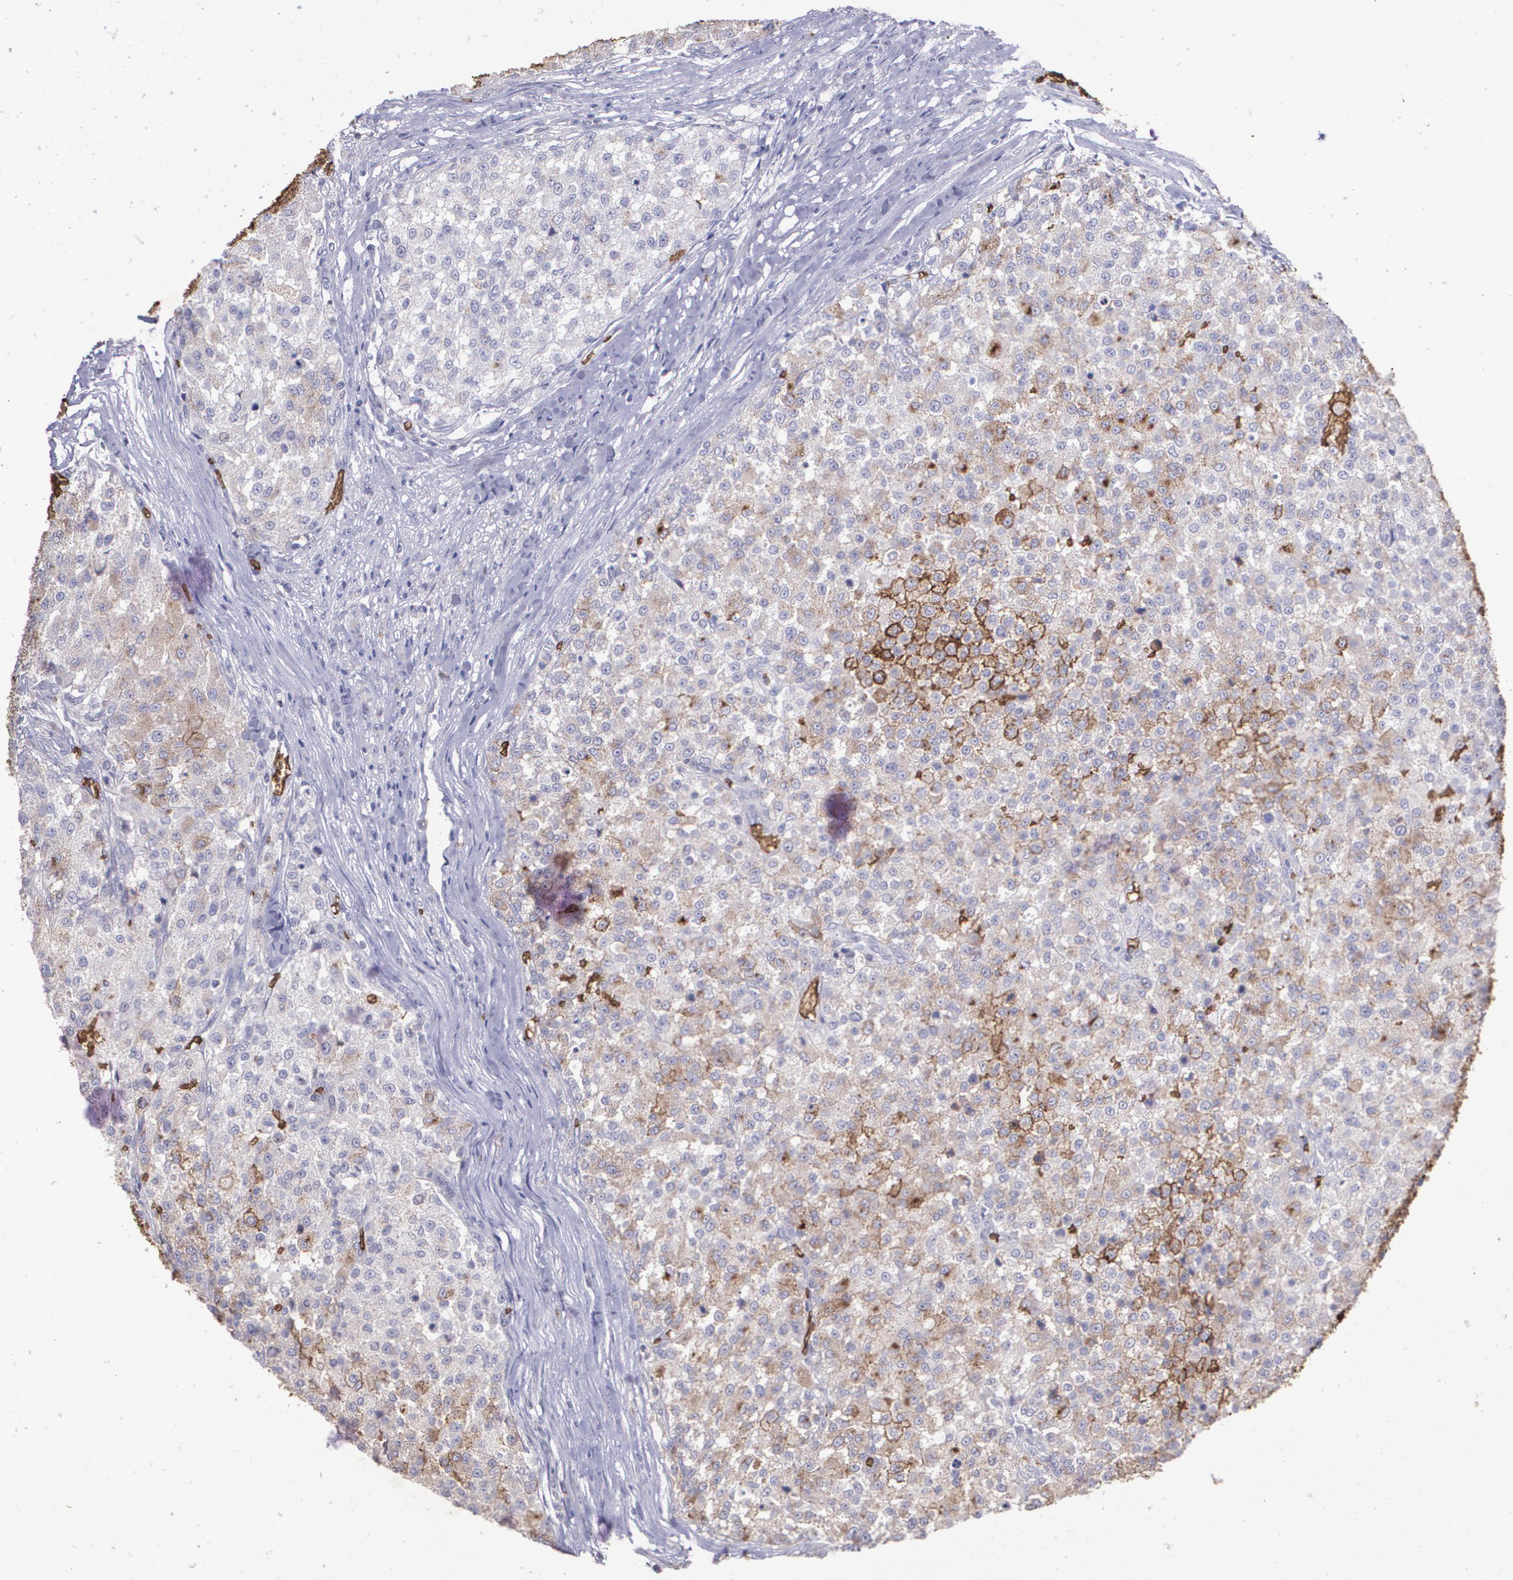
{"staining": {"intensity": "moderate", "quantity": ">75%", "location": "cytoplasmic/membranous"}, "tissue": "testis cancer", "cell_type": "Tumor cells", "image_type": "cancer", "snomed": [{"axis": "morphology", "description": "Seminoma, NOS"}, {"axis": "topography", "description": "Testis"}], "caption": "DAB immunohistochemical staining of human testis seminoma exhibits moderate cytoplasmic/membranous protein positivity in approximately >75% of tumor cells. The staining was performed using DAB (3,3'-diaminobenzidine), with brown indicating positive protein expression. Nuclei are stained blue with hematoxylin.", "gene": "SLC2A1", "patient": {"sex": "male", "age": 59}}